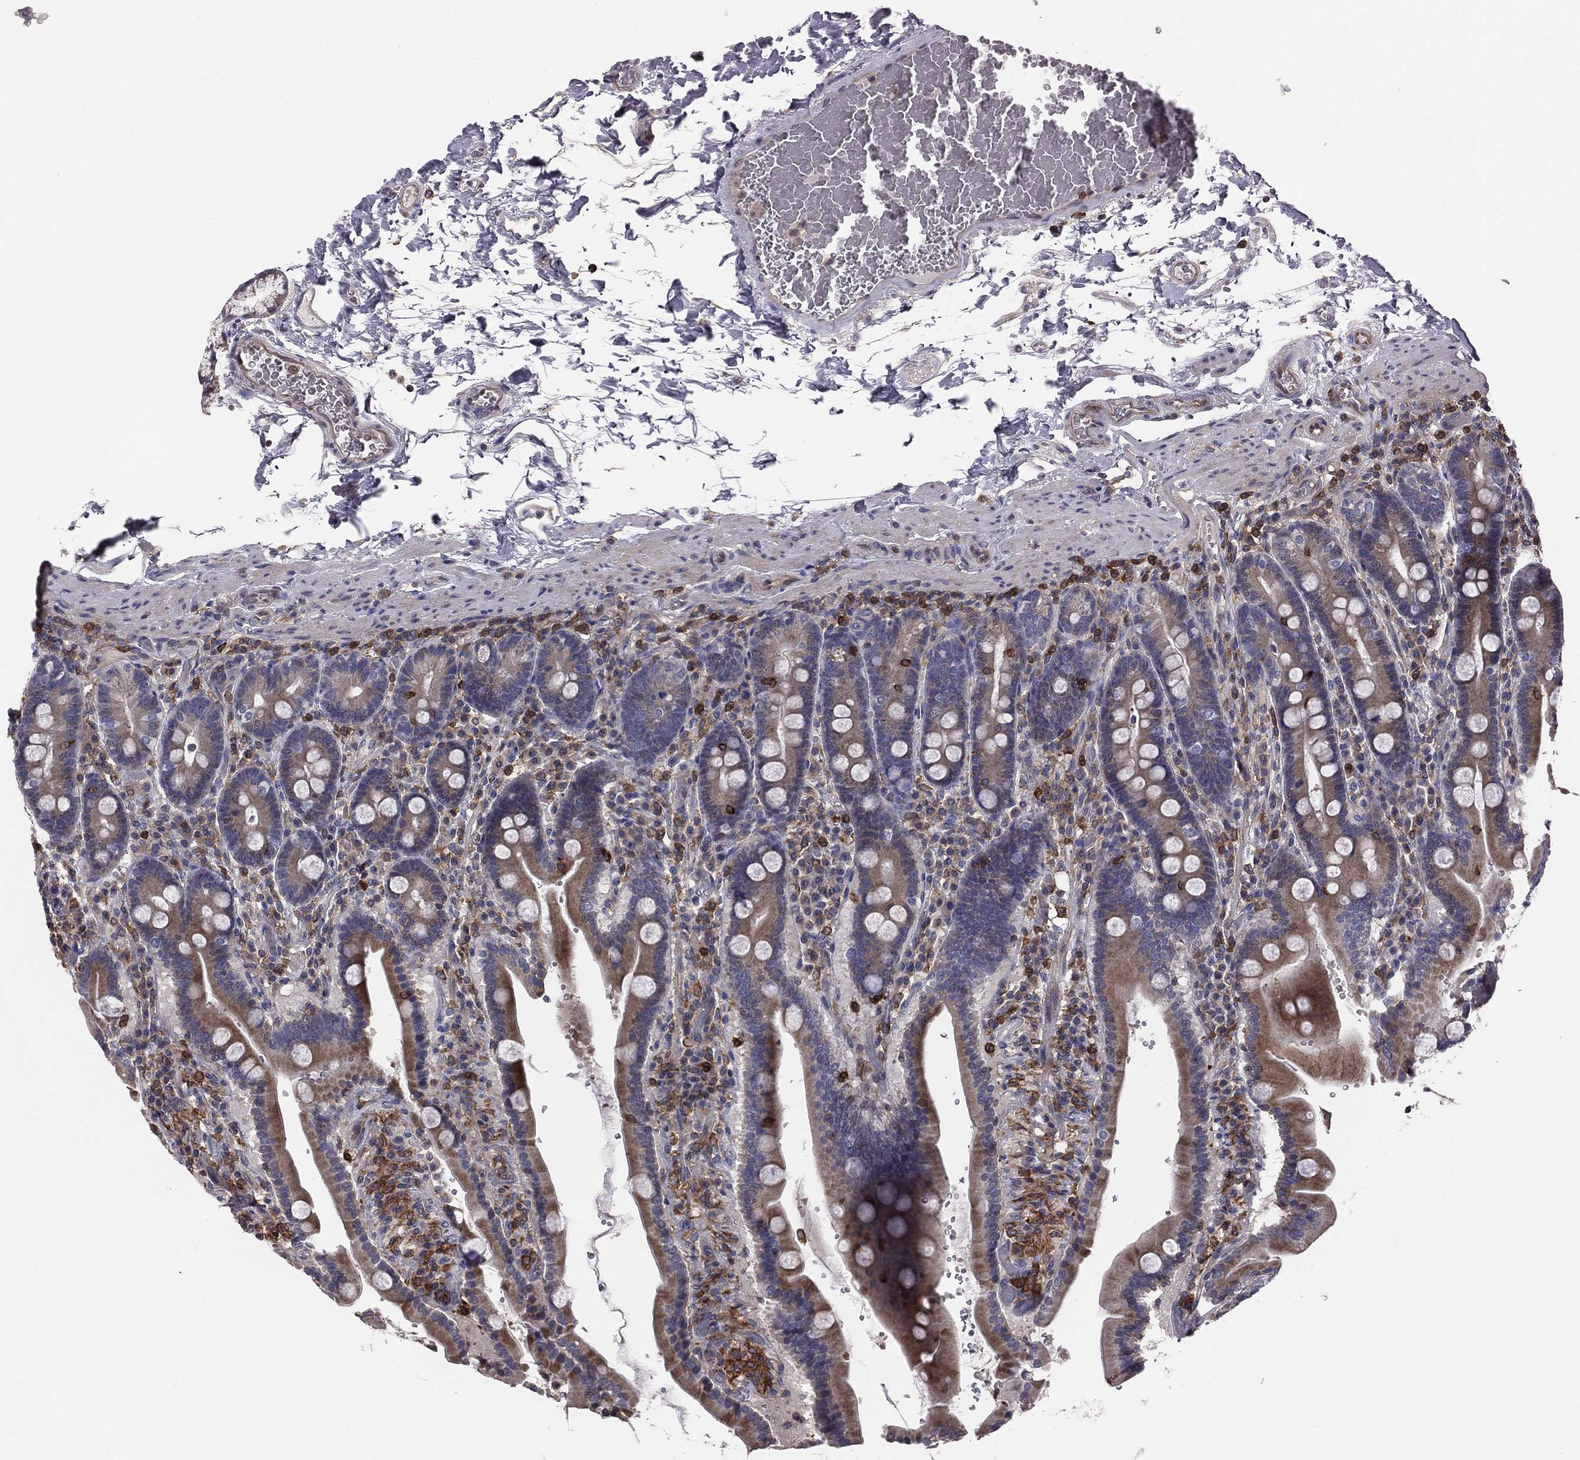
{"staining": {"intensity": "moderate", "quantity": "<25%", "location": "cytoplasmic/membranous"}, "tissue": "duodenum", "cell_type": "Glandular cells", "image_type": "normal", "snomed": [{"axis": "morphology", "description": "Normal tissue, NOS"}, {"axis": "topography", "description": "Duodenum"}], "caption": "Normal duodenum demonstrates moderate cytoplasmic/membranous expression in about <25% of glandular cells Using DAB (brown) and hematoxylin (blue) stains, captured at high magnification using brightfield microscopy..", "gene": "PLCB2", "patient": {"sex": "female", "age": 62}}